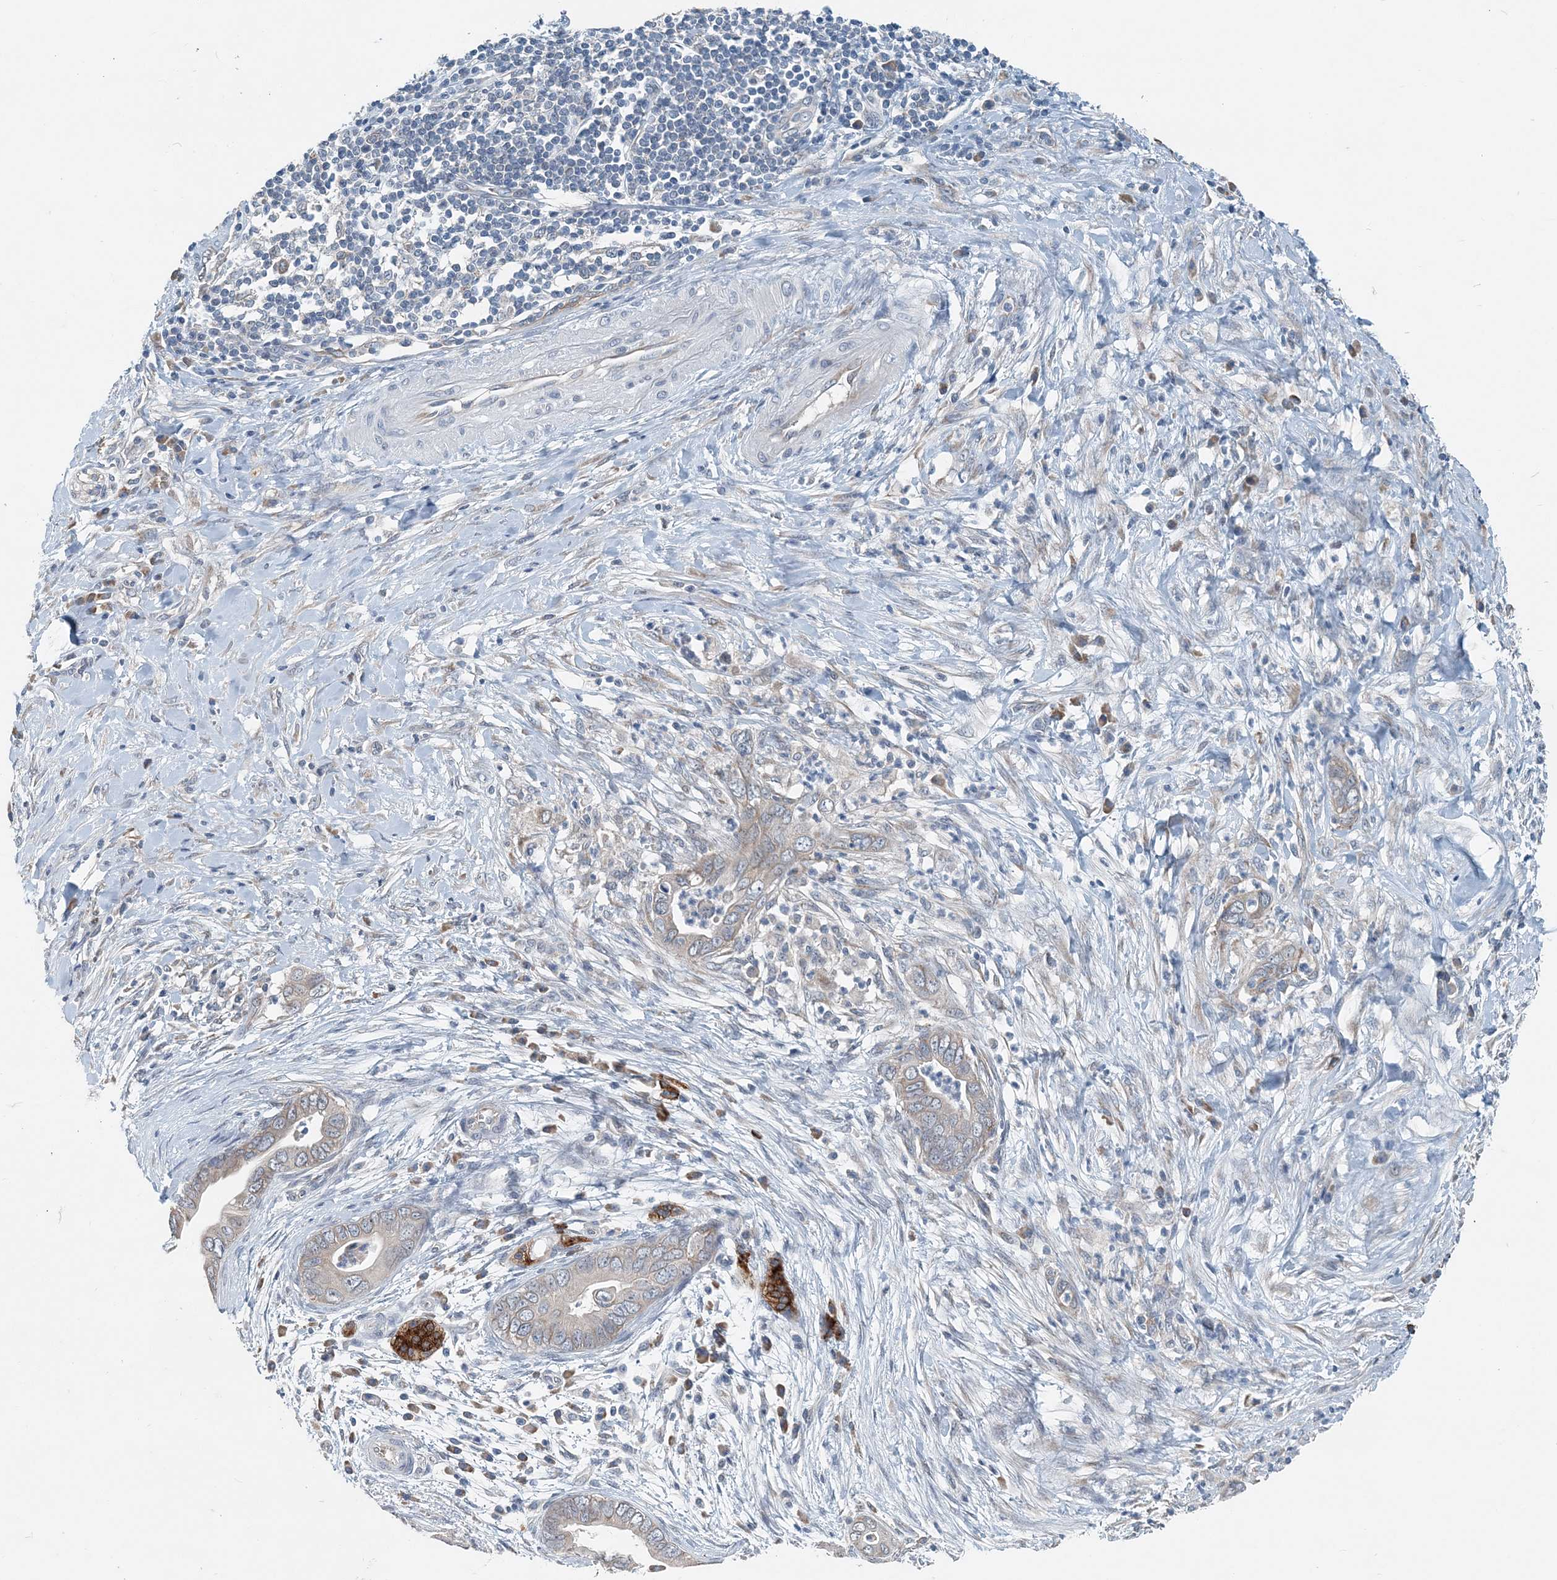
{"staining": {"intensity": "negative", "quantity": "none", "location": "none"}, "tissue": "pancreatic cancer", "cell_type": "Tumor cells", "image_type": "cancer", "snomed": [{"axis": "morphology", "description": "Adenocarcinoma, NOS"}, {"axis": "topography", "description": "Pancreas"}], "caption": "Tumor cells show no significant expression in pancreatic cancer.", "gene": "EEF1A2", "patient": {"sex": "male", "age": 75}}